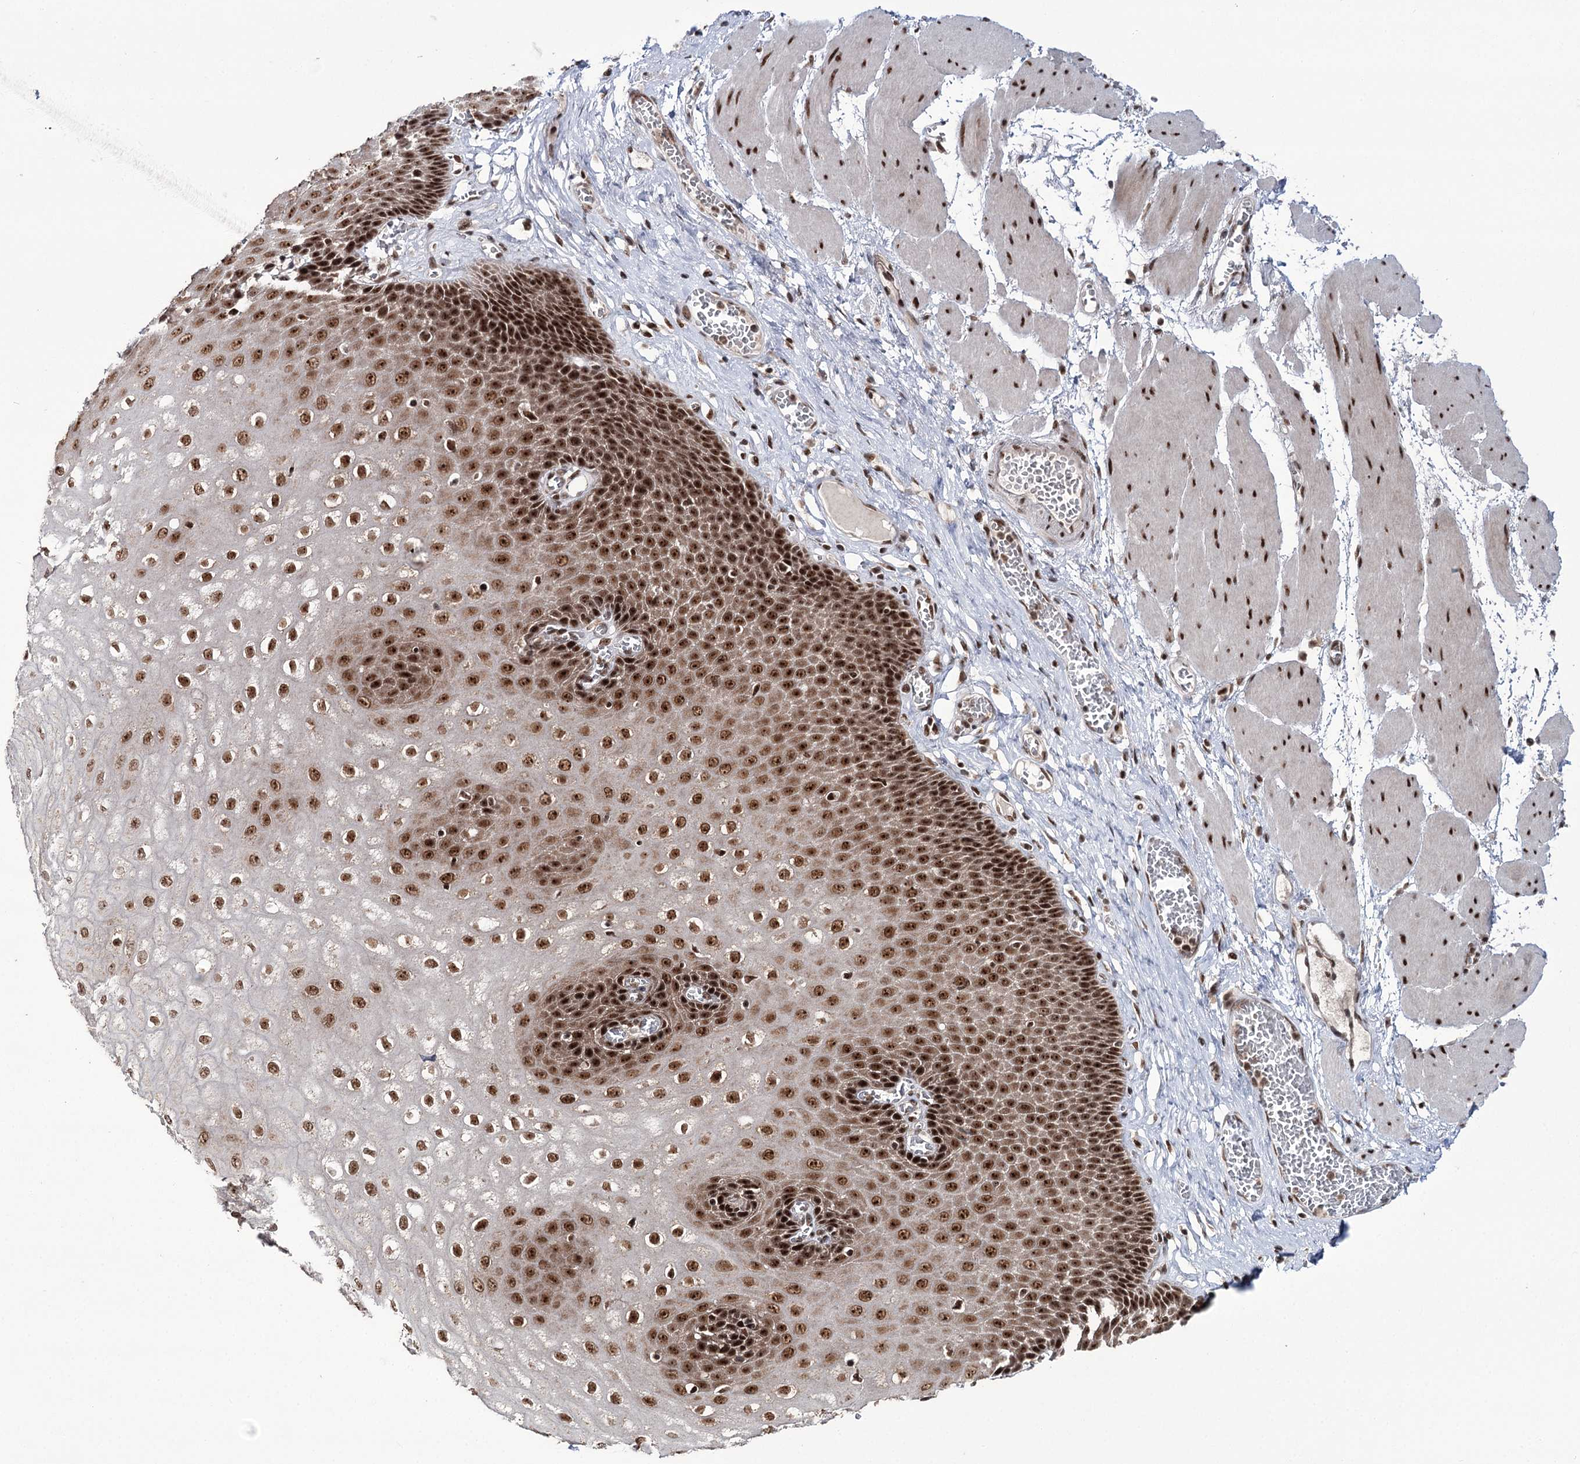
{"staining": {"intensity": "strong", "quantity": ">75%", "location": "nuclear"}, "tissue": "esophagus", "cell_type": "Squamous epithelial cells", "image_type": "normal", "snomed": [{"axis": "morphology", "description": "Normal tissue, NOS"}, {"axis": "topography", "description": "Esophagus"}], "caption": "IHC histopathology image of unremarkable esophagus: human esophagus stained using IHC shows high levels of strong protein expression localized specifically in the nuclear of squamous epithelial cells, appearing as a nuclear brown color.", "gene": "ERCC3", "patient": {"sex": "male", "age": 60}}